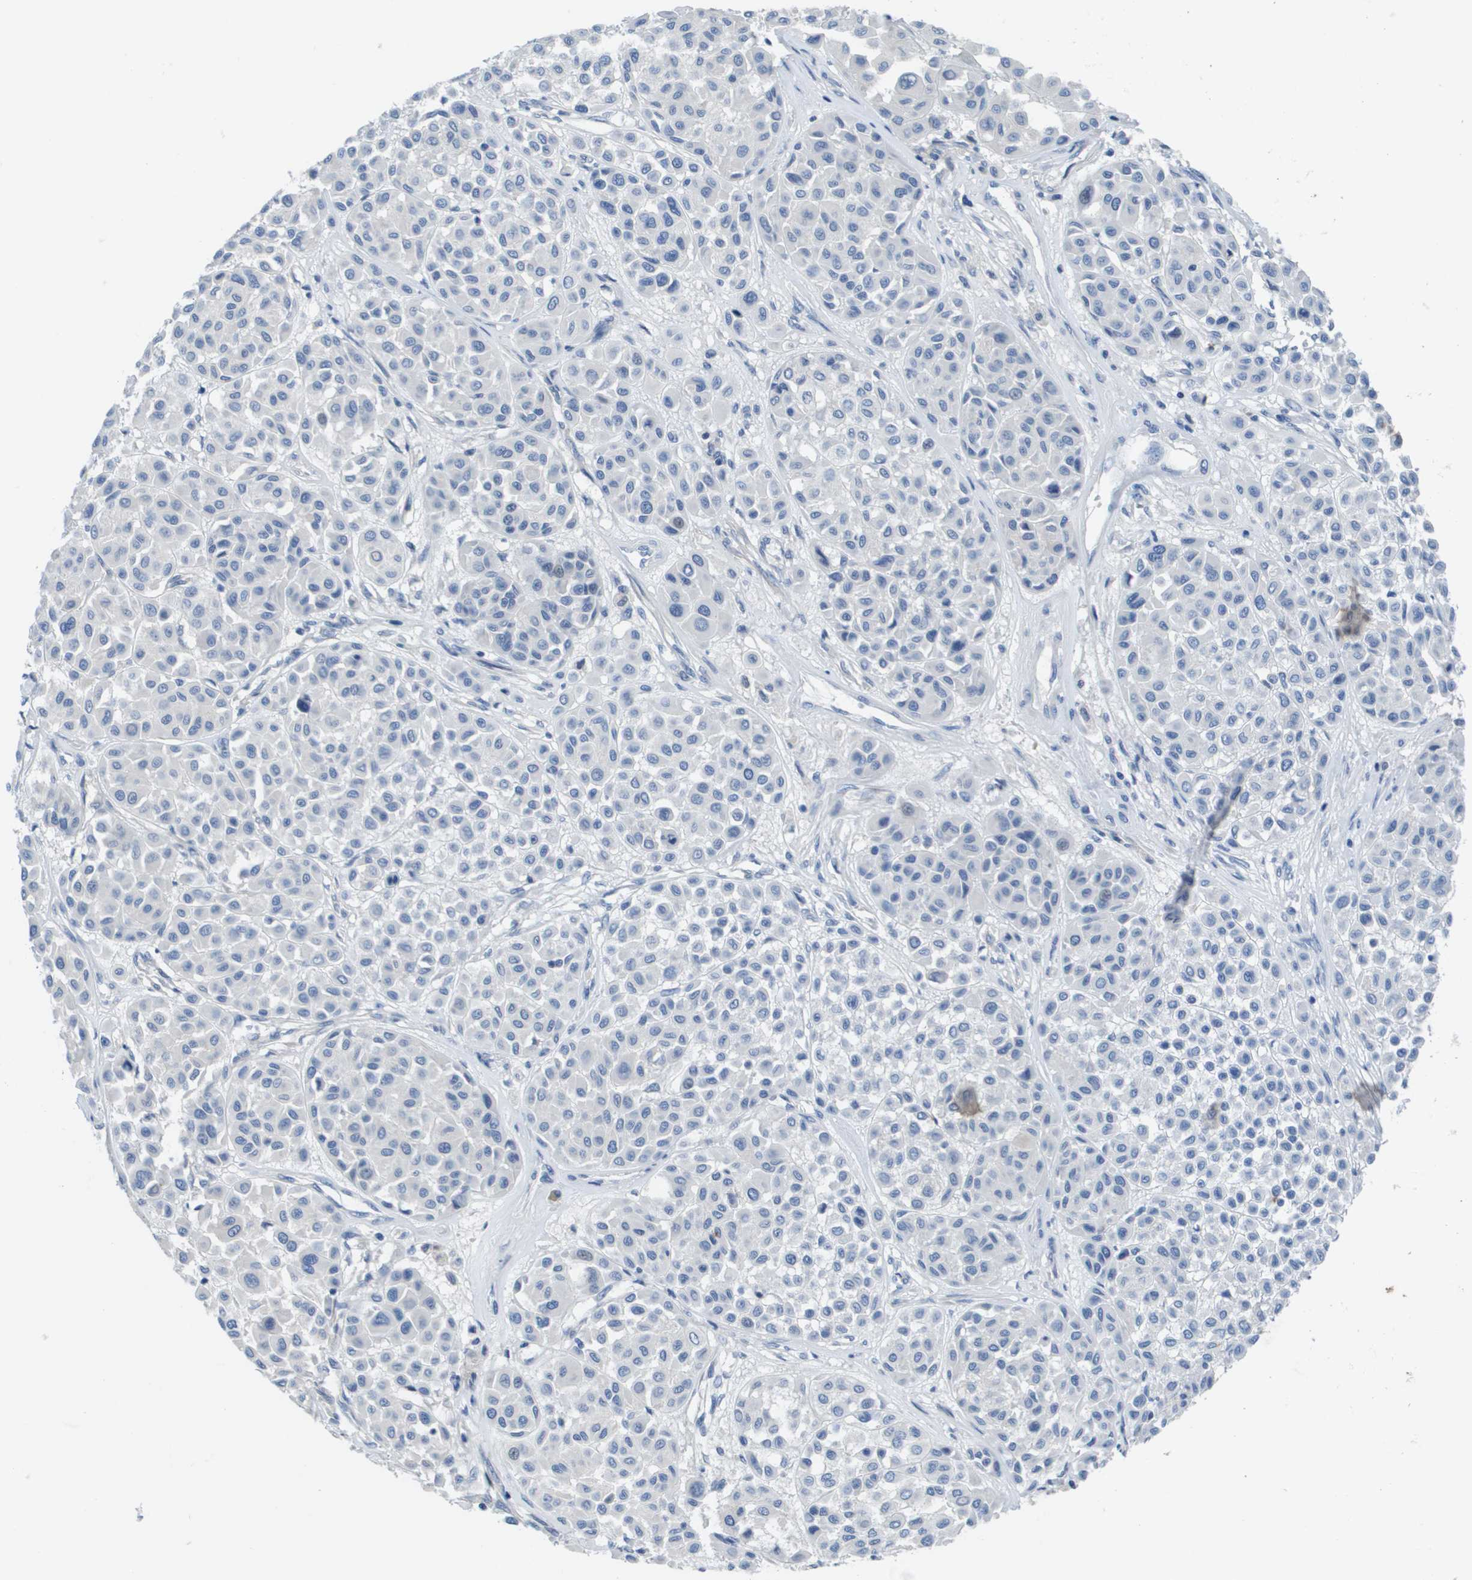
{"staining": {"intensity": "negative", "quantity": "none", "location": "none"}, "tissue": "melanoma", "cell_type": "Tumor cells", "image_type": "cancer", "snomed": [{"axis": "morphology", "description": "Malignant melanoma, Metastatic site"}, {"axis": "topography", "description": "Soft tissue"}], "caption": "The micrograph reveals no significant positivity in tumor cells of melanoma.", "gene": "NCS1", "patient": {"sex": "male", "age": 41}}